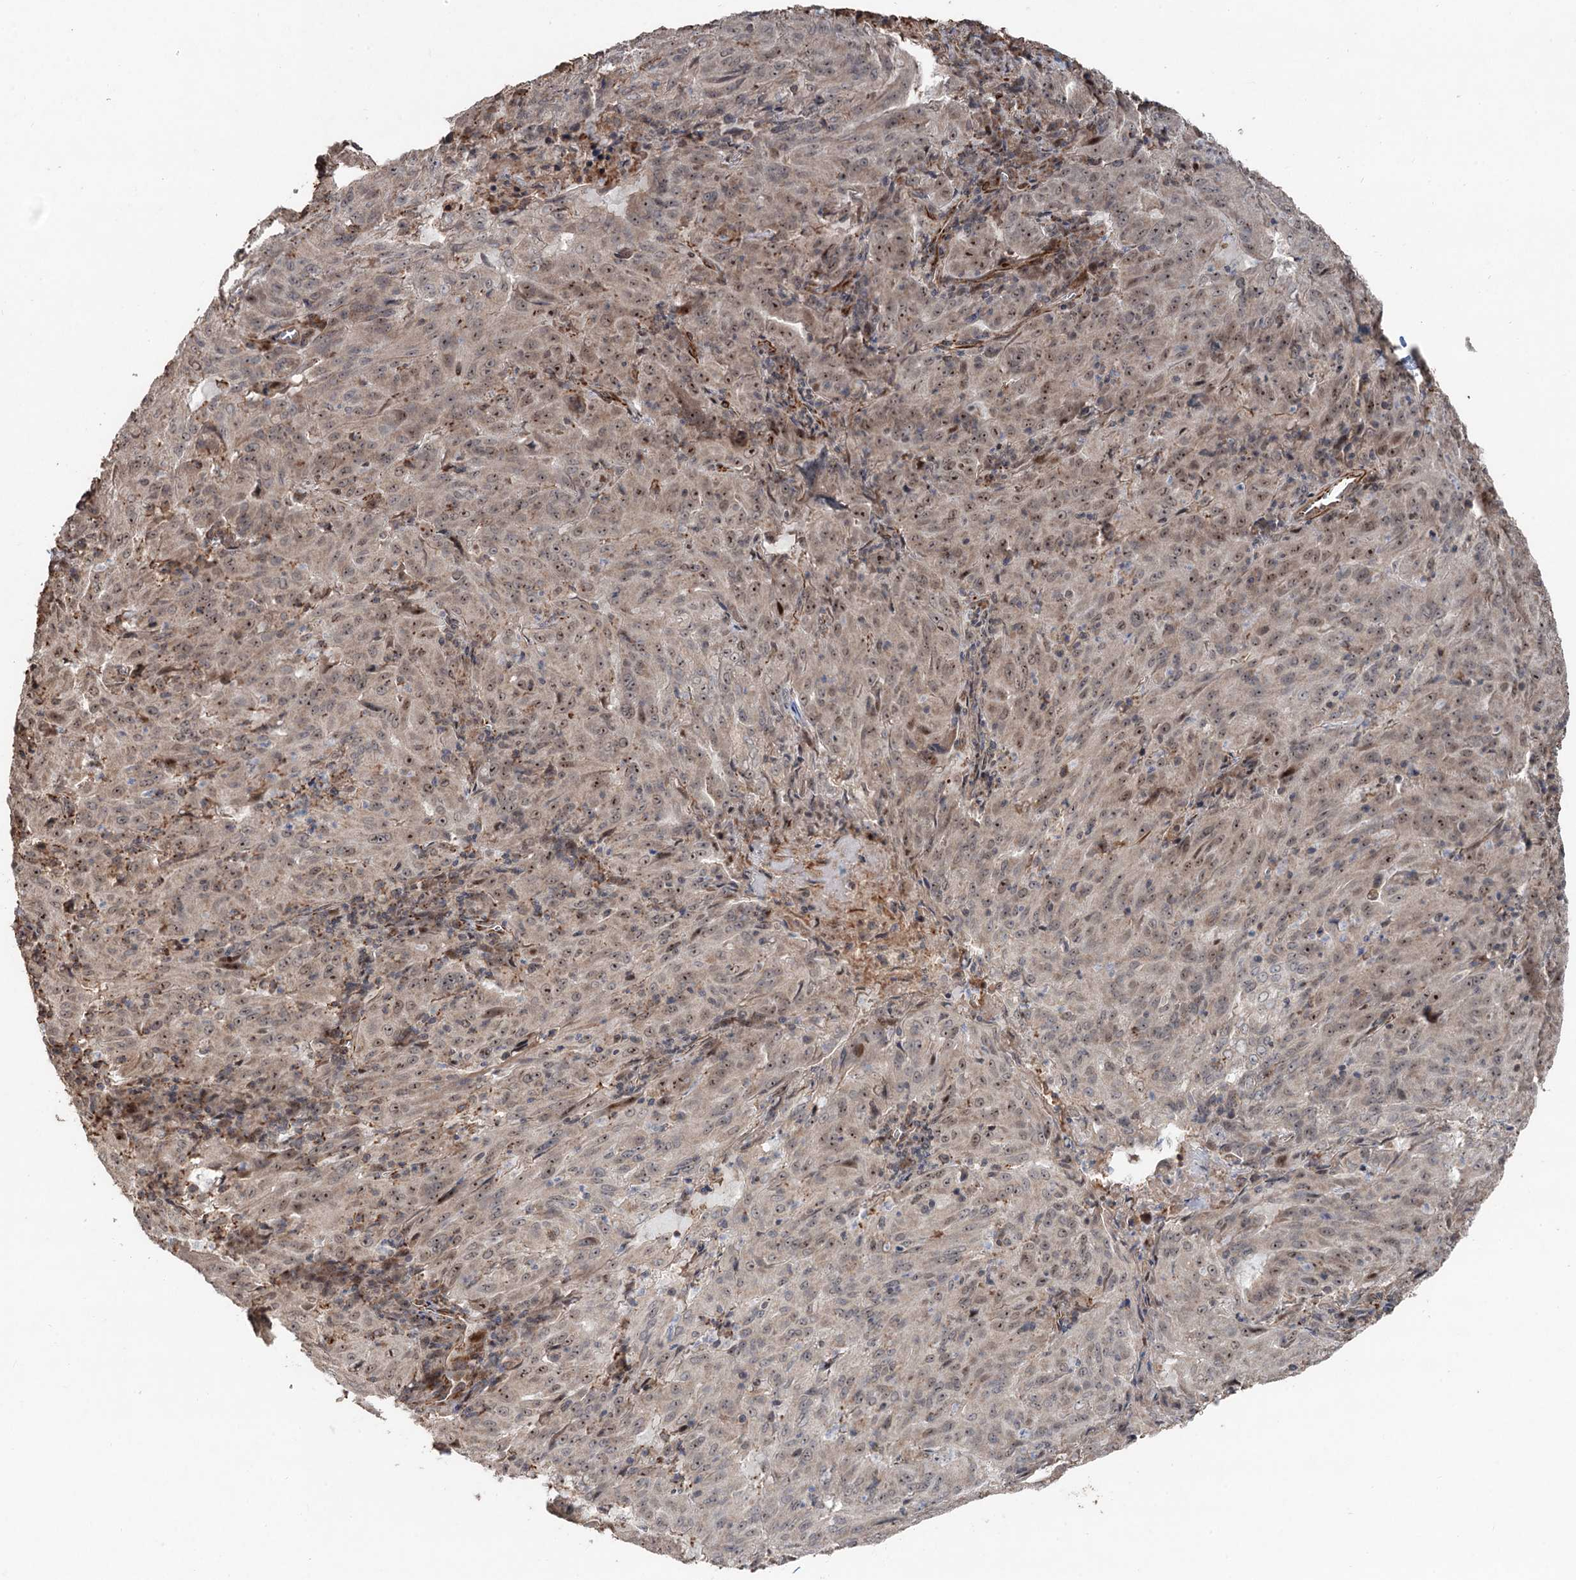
{"staining": {"intensity": "moderate", "quantity": ">75%", "location": "nuclear"}, "tissue": "pancreatic cancer", "cell_type": "Tumor cells", "image_type": "cancer", "snomed": [{"axis": "morphology", "description": "Adenocarcinoma, NOS"}, {"axis": "topography", "description": "Pancreas"}], "caption": "DAB (3,3'-diaminobenzidine) immunohistochemical staining of human pancreatic adenocarcinoma demonstrates moderate nuclear protein expression in about >75% of tumor cells.", "gene": "TMA16", "patient": {"sex": "male", "age": 63}}